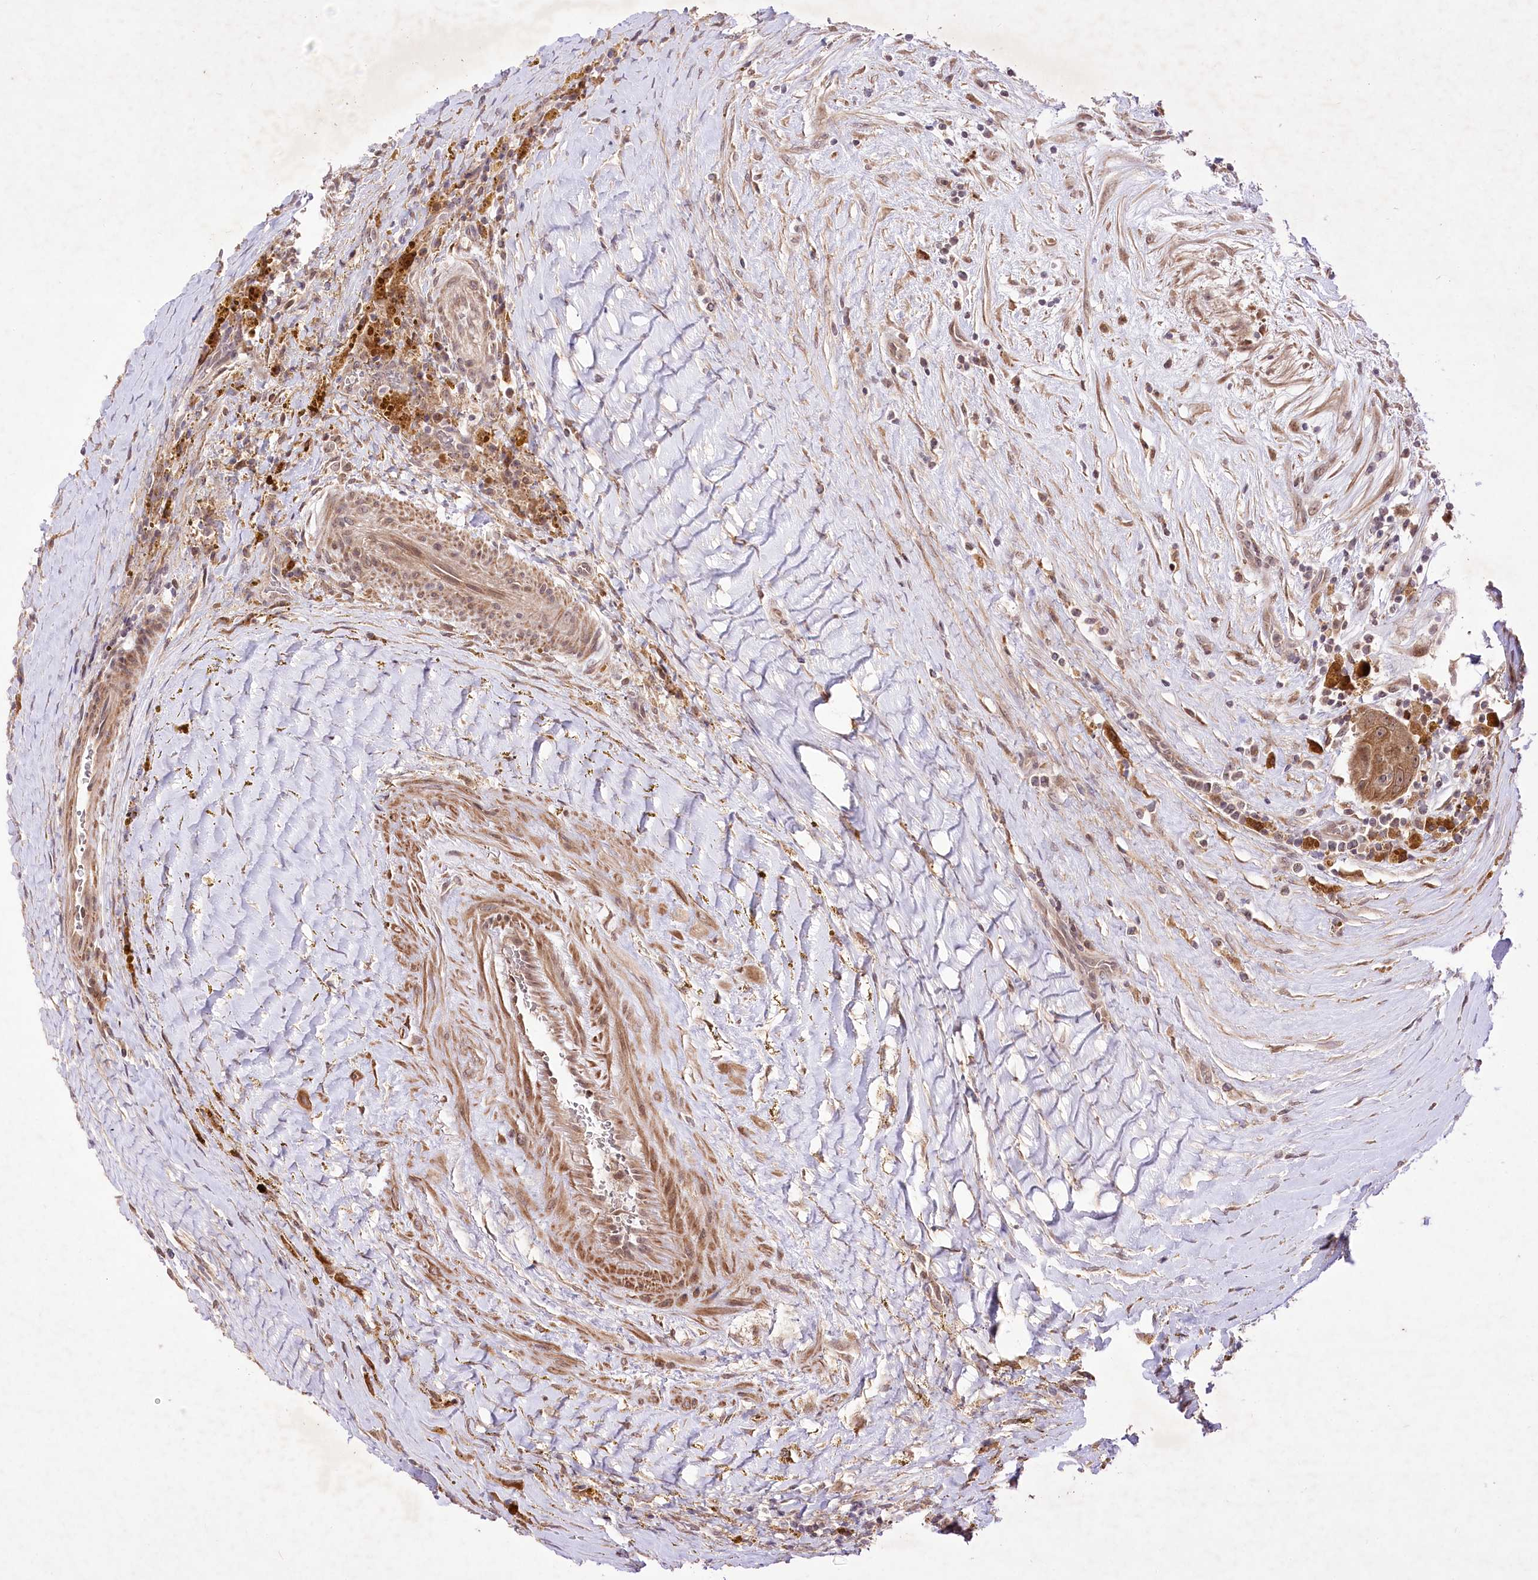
{"staining": {"intensity": "moderate", "quantity": ">75%", "location": "cytoplasmic/membranous,nuclear"}, "tissue": "thyroid cancer", "cell_type": "Tumor cells", "image_type": "cancer", "snomed": [{"axis": "morphology", "description": "Papillary adenocarcinoma, NOS"}, {"axis": "topography", "description": "Thyroid gland"}], "caption": "IHC micrograph of neoplastic tissue: thyroid cancer stained using IHC displays medium levels of moderate protein expression localized specifically in the cytoplasmic/membranous and nuclear of tumor cells, appearing as a cytoplasmic/membranous and nuclear brown color.", "gene": "HELT", "patient": {"sex": "male", "age": 77}}